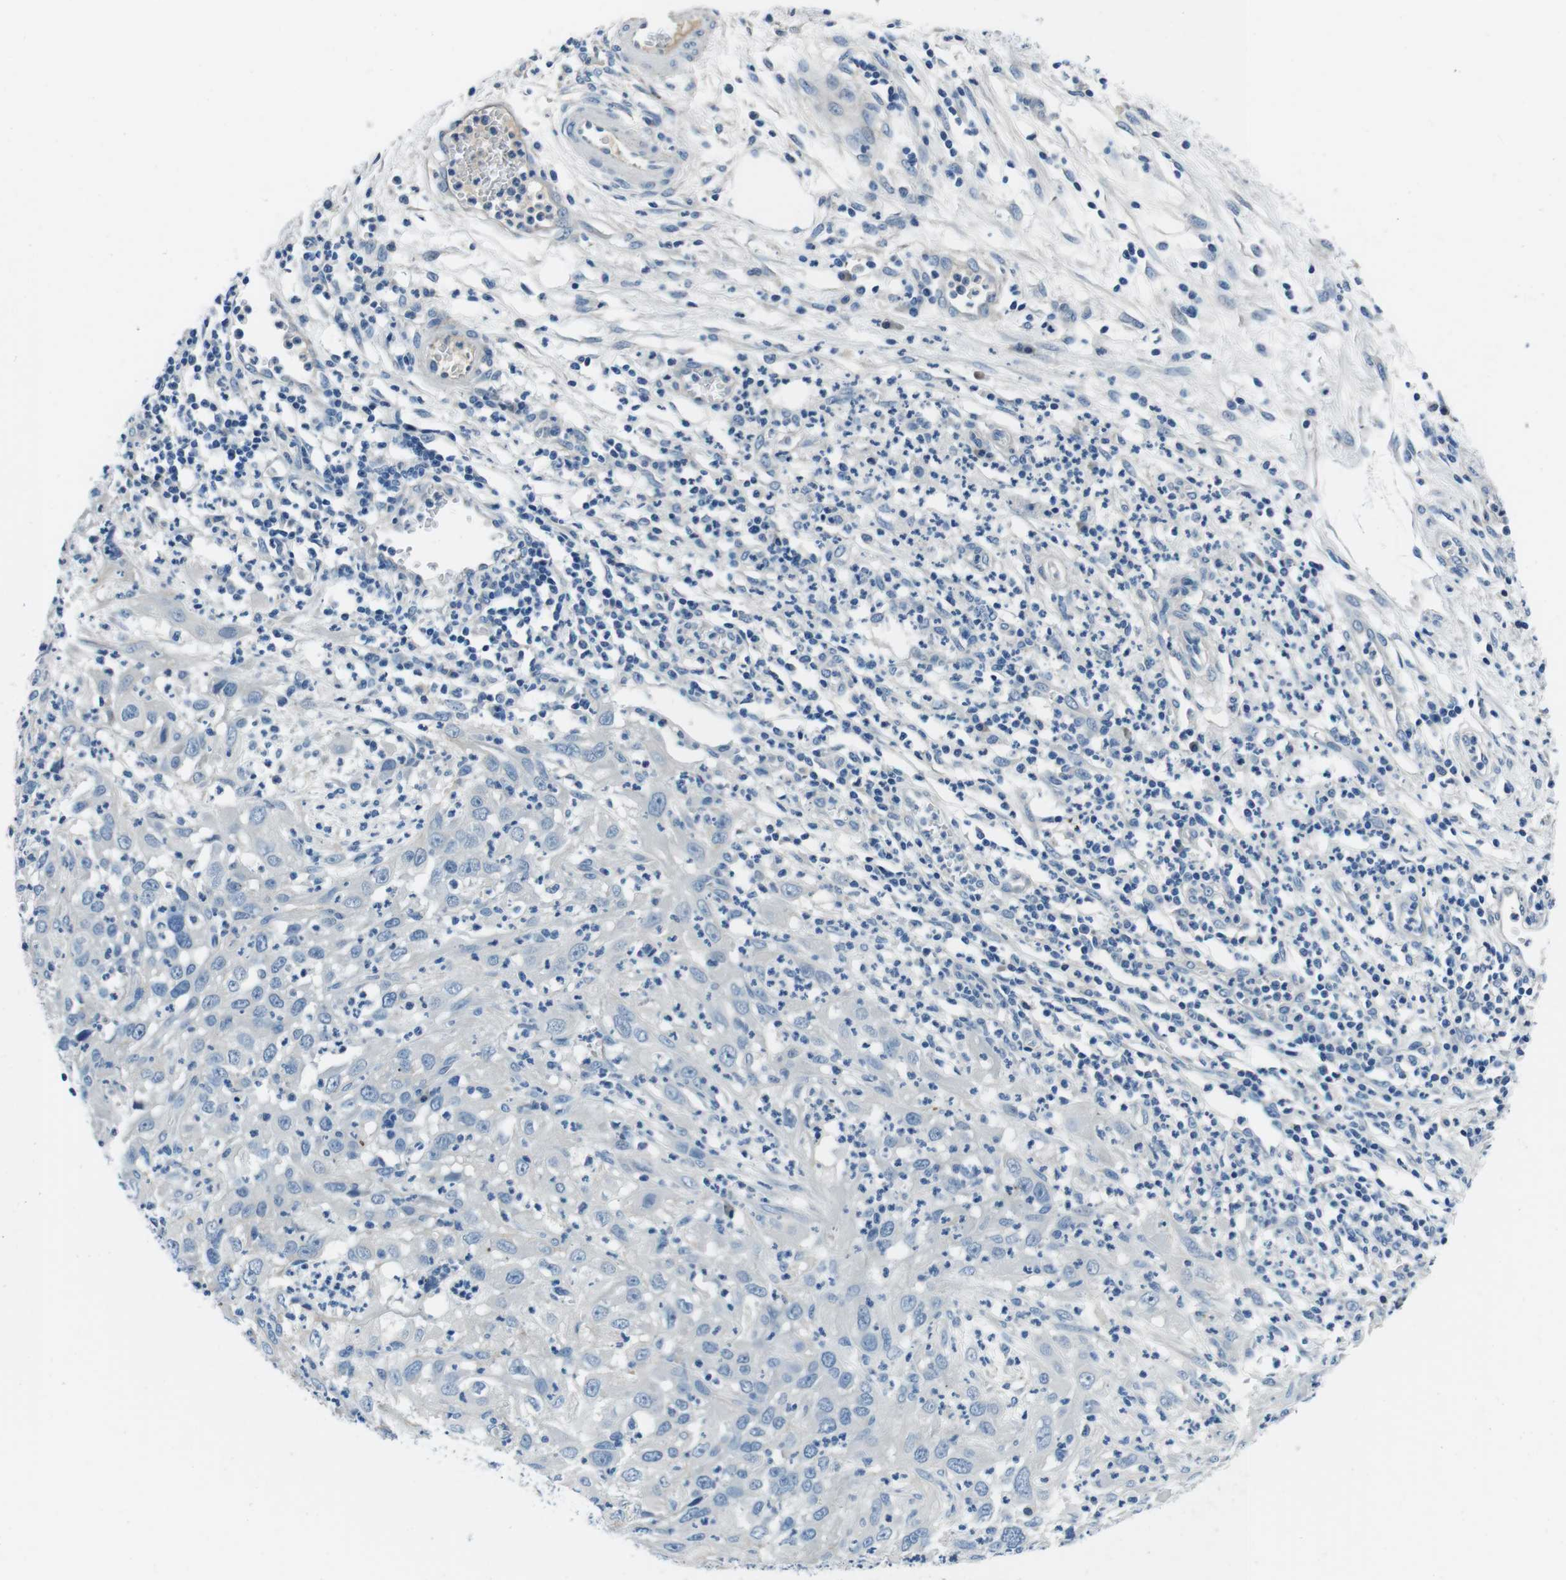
{"staining": {"intensity": "negative", "quantity": "none", "location": "none"}, "tissue": "cervical cancer", "cell_type": "Tumor cells", "image_type": "cancer", "snomed": [{"axis": "morphology", "description": "Squamous cell carcinoma, NOS"}, {"axis": "topography", "description": "Cervix"}], "caption": "This is an immunohistochemistry (IHC) image of cervical cancer (squamous cell carcinoma). There is no staining in tumor cells.", "gene": "CASQ1", "patient": {"sex": "female", "age": 32}}